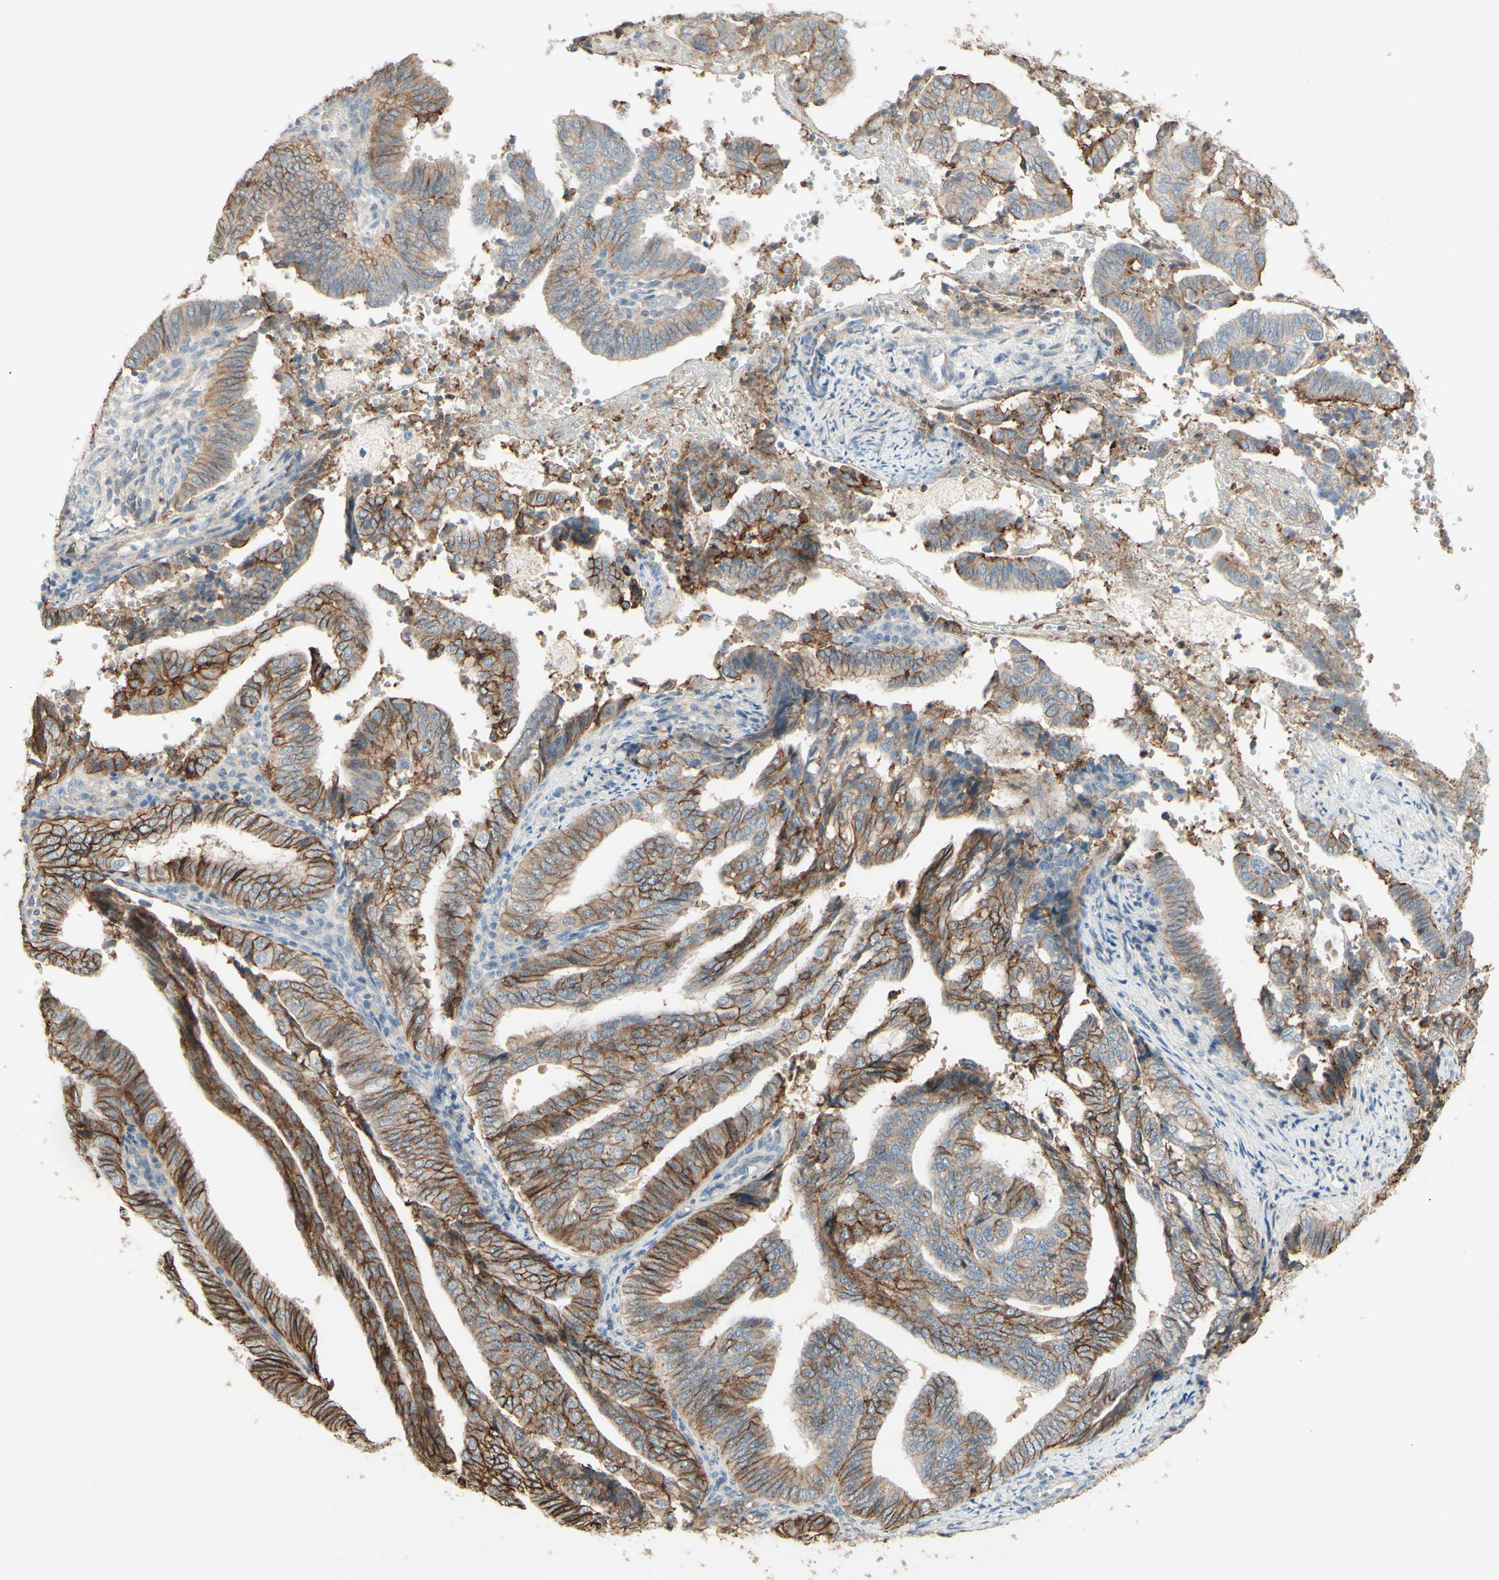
{"staining": {"intensity": "moderate", "quantity": ">75%", "location": "cytoplasmic/membranous"}, "tissue": "endometrial cancer", "cell_type": "Tumor cells", "image_type": "cancer", "snomed": [{"axis": "morphology", "description": "Adenocarcinoma, NOS"}, {"axis": "topography", "description": "Endometrium"}], "caption": "IHC histopathology image of neoplastic tissue: endometrial adenocarcinoma stained using immunohistochemistry (IHC) exhibits medium levels of moderate protein expression localized specifically in the cytoplasmic/membranous of tumor cells, appearing as a cytoplasmic/membranous brown color.", "gene": "RNF149", "patient": {"sex": "female", "age": 58}}